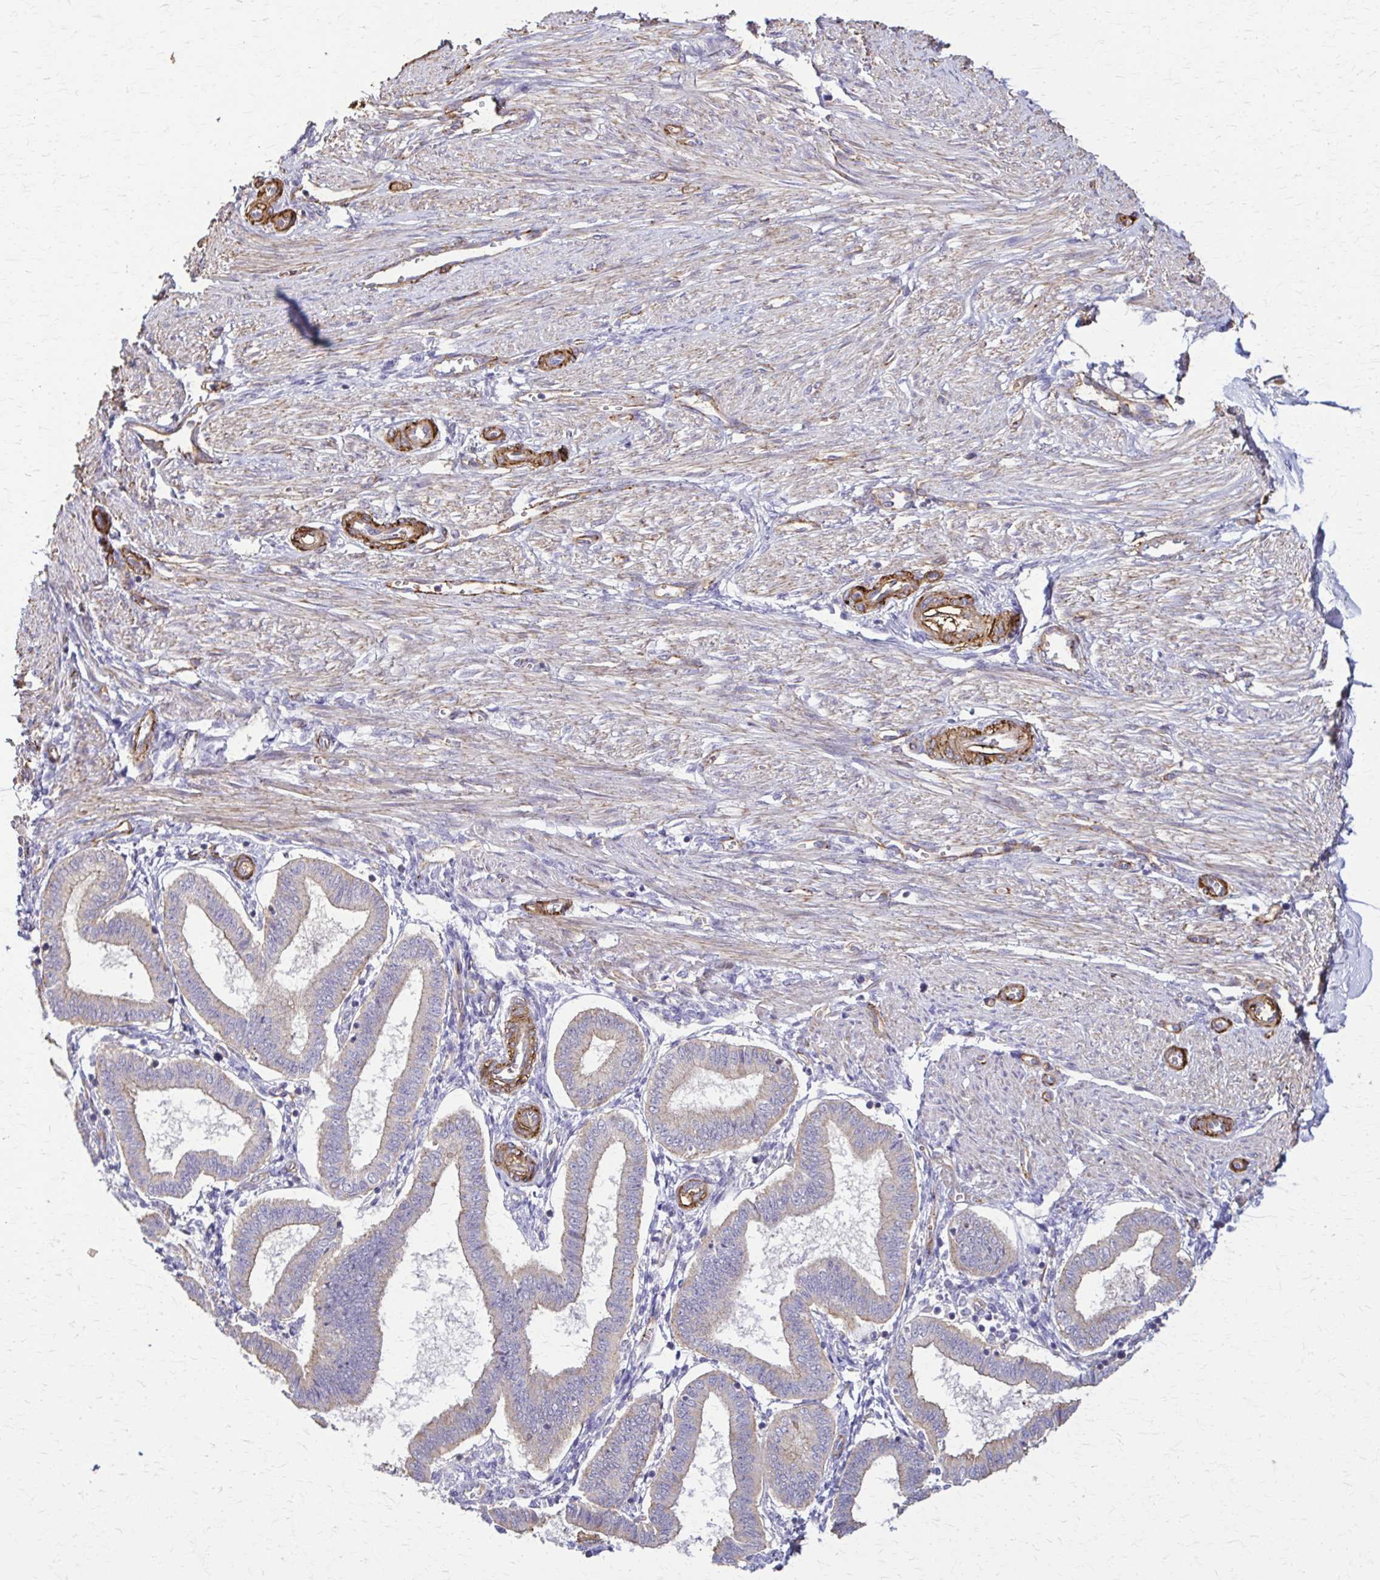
{"staining": {"intensity": "negative", "quantity": "none", "location": "none"}, "tissue": "endometrium", "cell_type": "Cells in endometrial stroma", "image_type": "normal", "snomed": [{"axis": "morphology", "description": "Normal tissue, NOS"}, {"axis": "topography", "description": "Endometrium"}], "caption": "Protein analysis of normal endometrium shows no significant positivity in cells in endometrial stroma. Nuclei are stained in blue.", "gene": "DSP", "patient": {"sex": "female", "age": 24}}